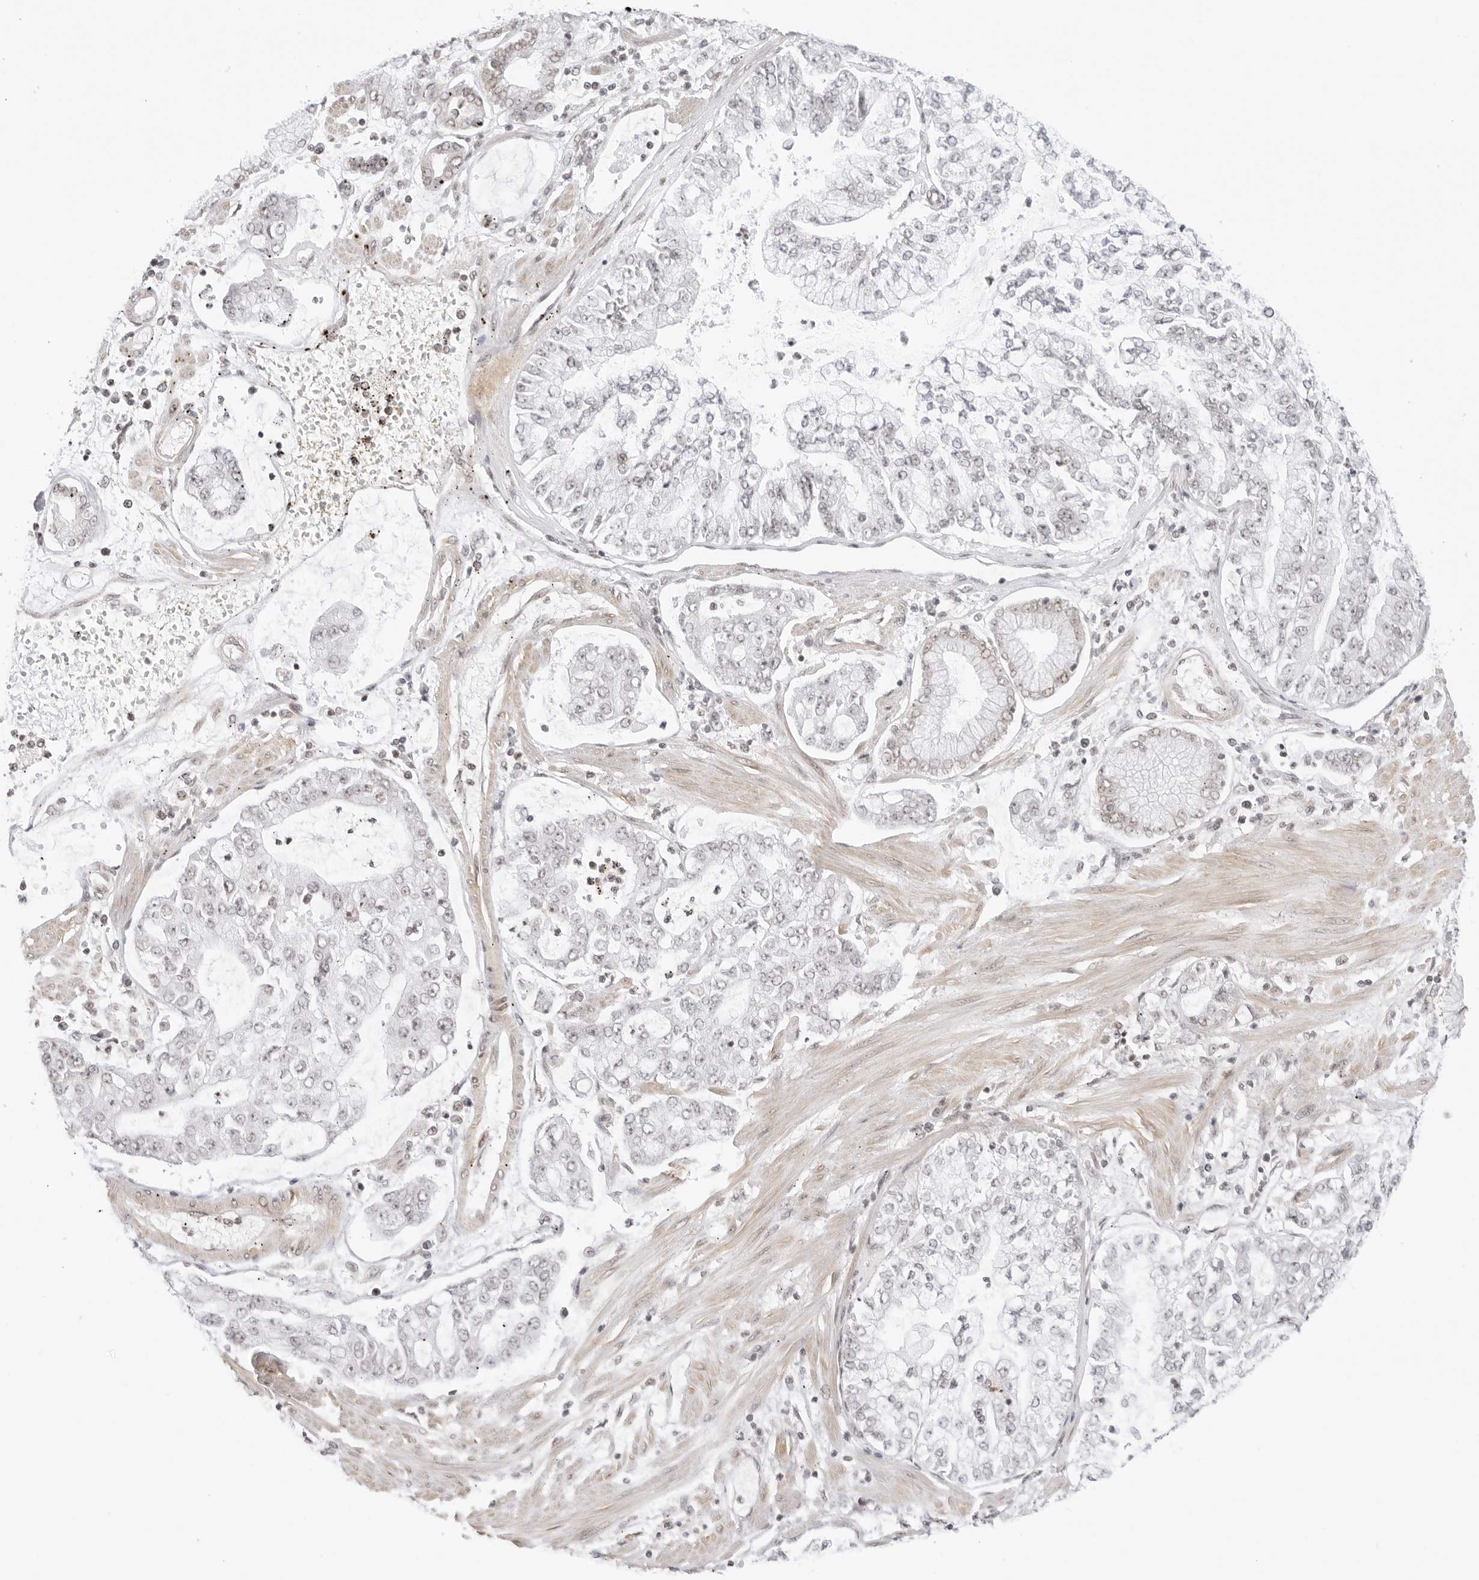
{"staining": {"intensity": "negative", "quantity": "none", "location": "none"}, "tissue": "stomach cancer", "cell_type": "Tumor cells", "image_type": "cancer", "snomed": [{"axis": "morphology", "description": "Adenocarcinoma, NOS"}, {"axis": "topography", "description": "Stomach"}], "caption": "Stomach adenocarcinoma was stained to show a protein in brown. There is no significant staining in tumor cells.", "gene": "TCIM", "patient": {"sex": "male", "age": 76}}